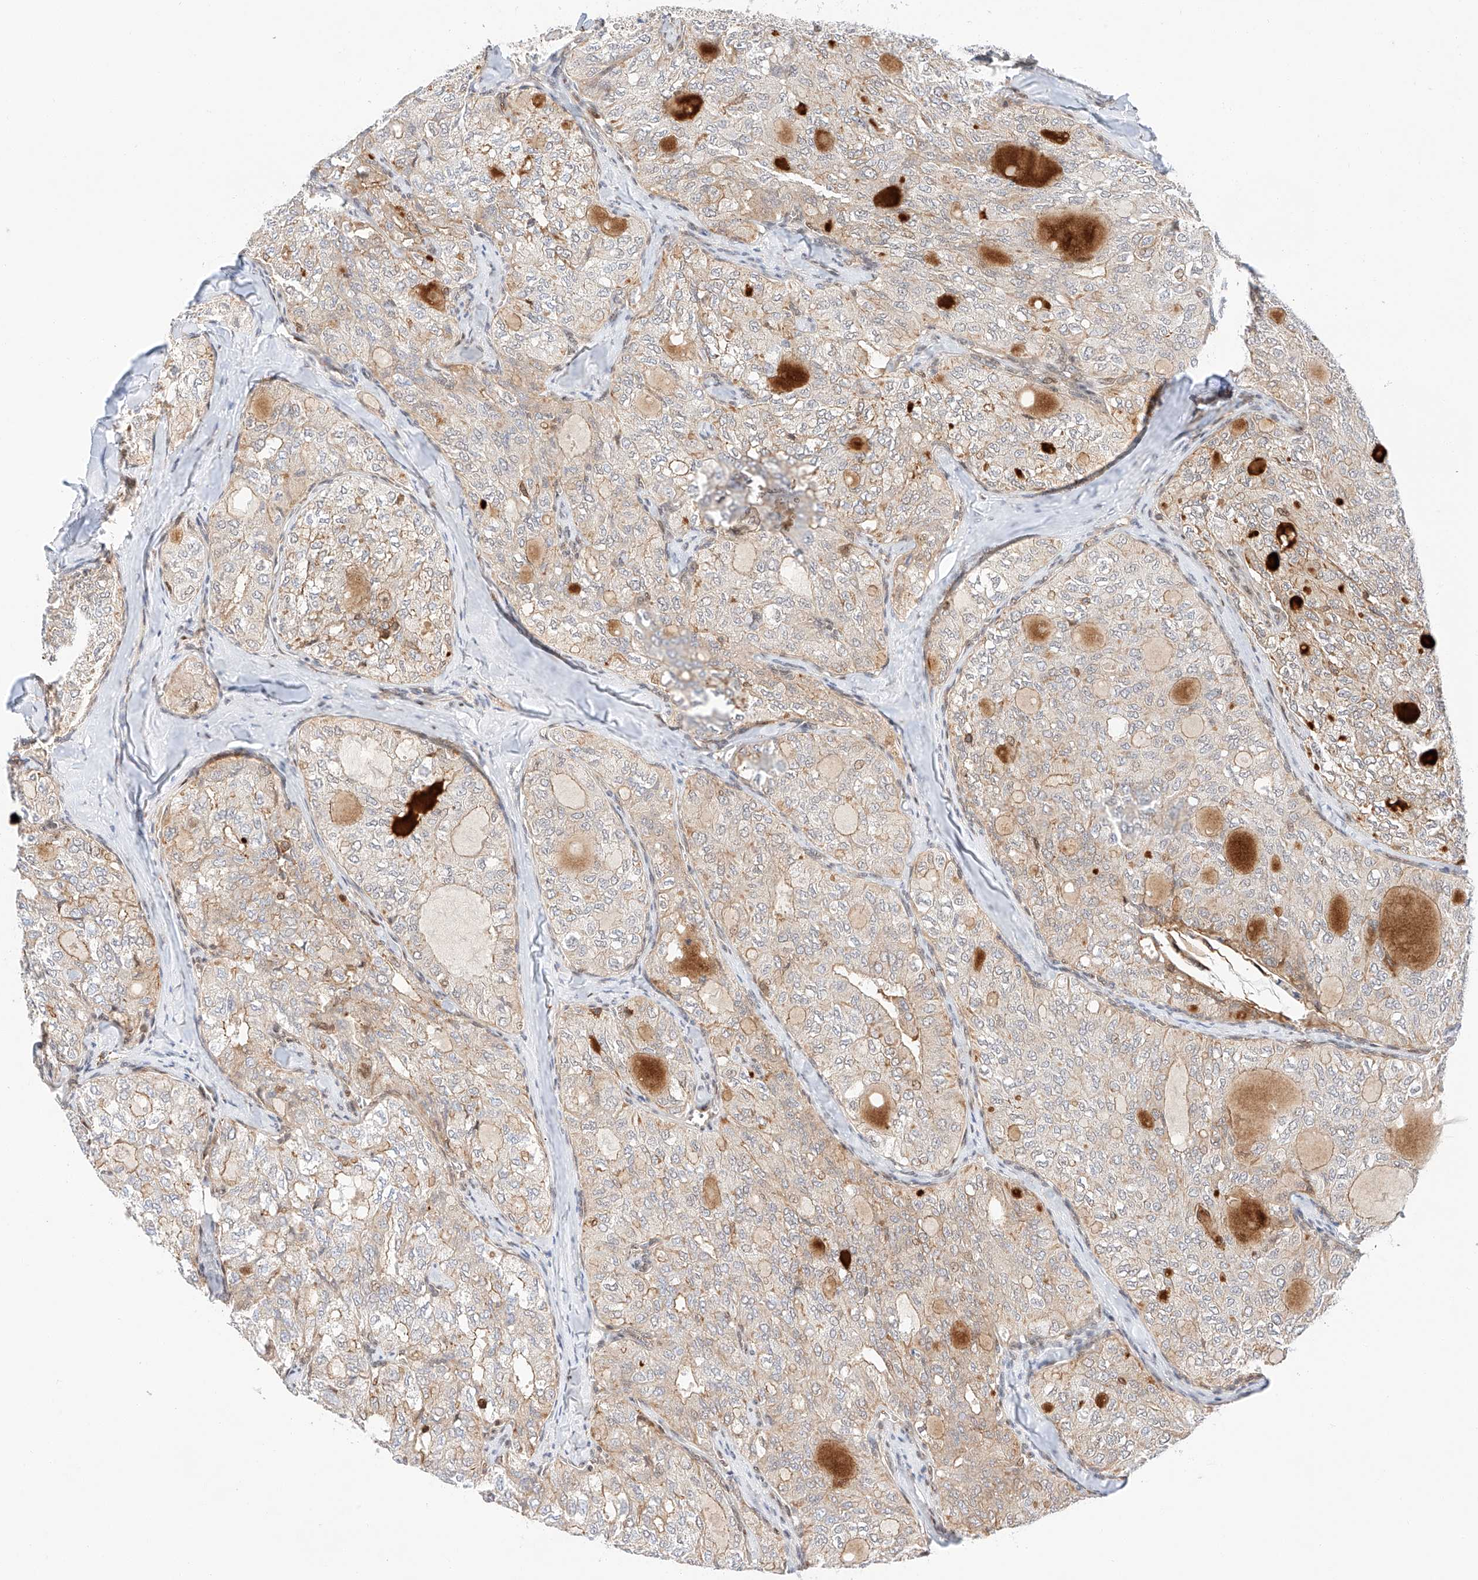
{"staining": {"intensity": "weak", "quantity": "<25%", "location": "cytoplasmic/membranous"}, "tissue": "thyroid cancer", "cell_type": "Tumor cells", "image_type": "cancer", "snomed": [{"axis": "morphology", "description": "Follicular adenoma carcinoma, NOS"}, {"axis": "topography", "description": "Thyroid gland"}], "caption": "Immunohistochemistry (IHC) micrograph of neoplastic tissue: human thyroid cancer stained with DAB (3,3'-diaminobenzidine) displays no significant protein expression in tumor cells.", "gene": "HDAC9", "patient": {"sex": "male", "age": 75}}